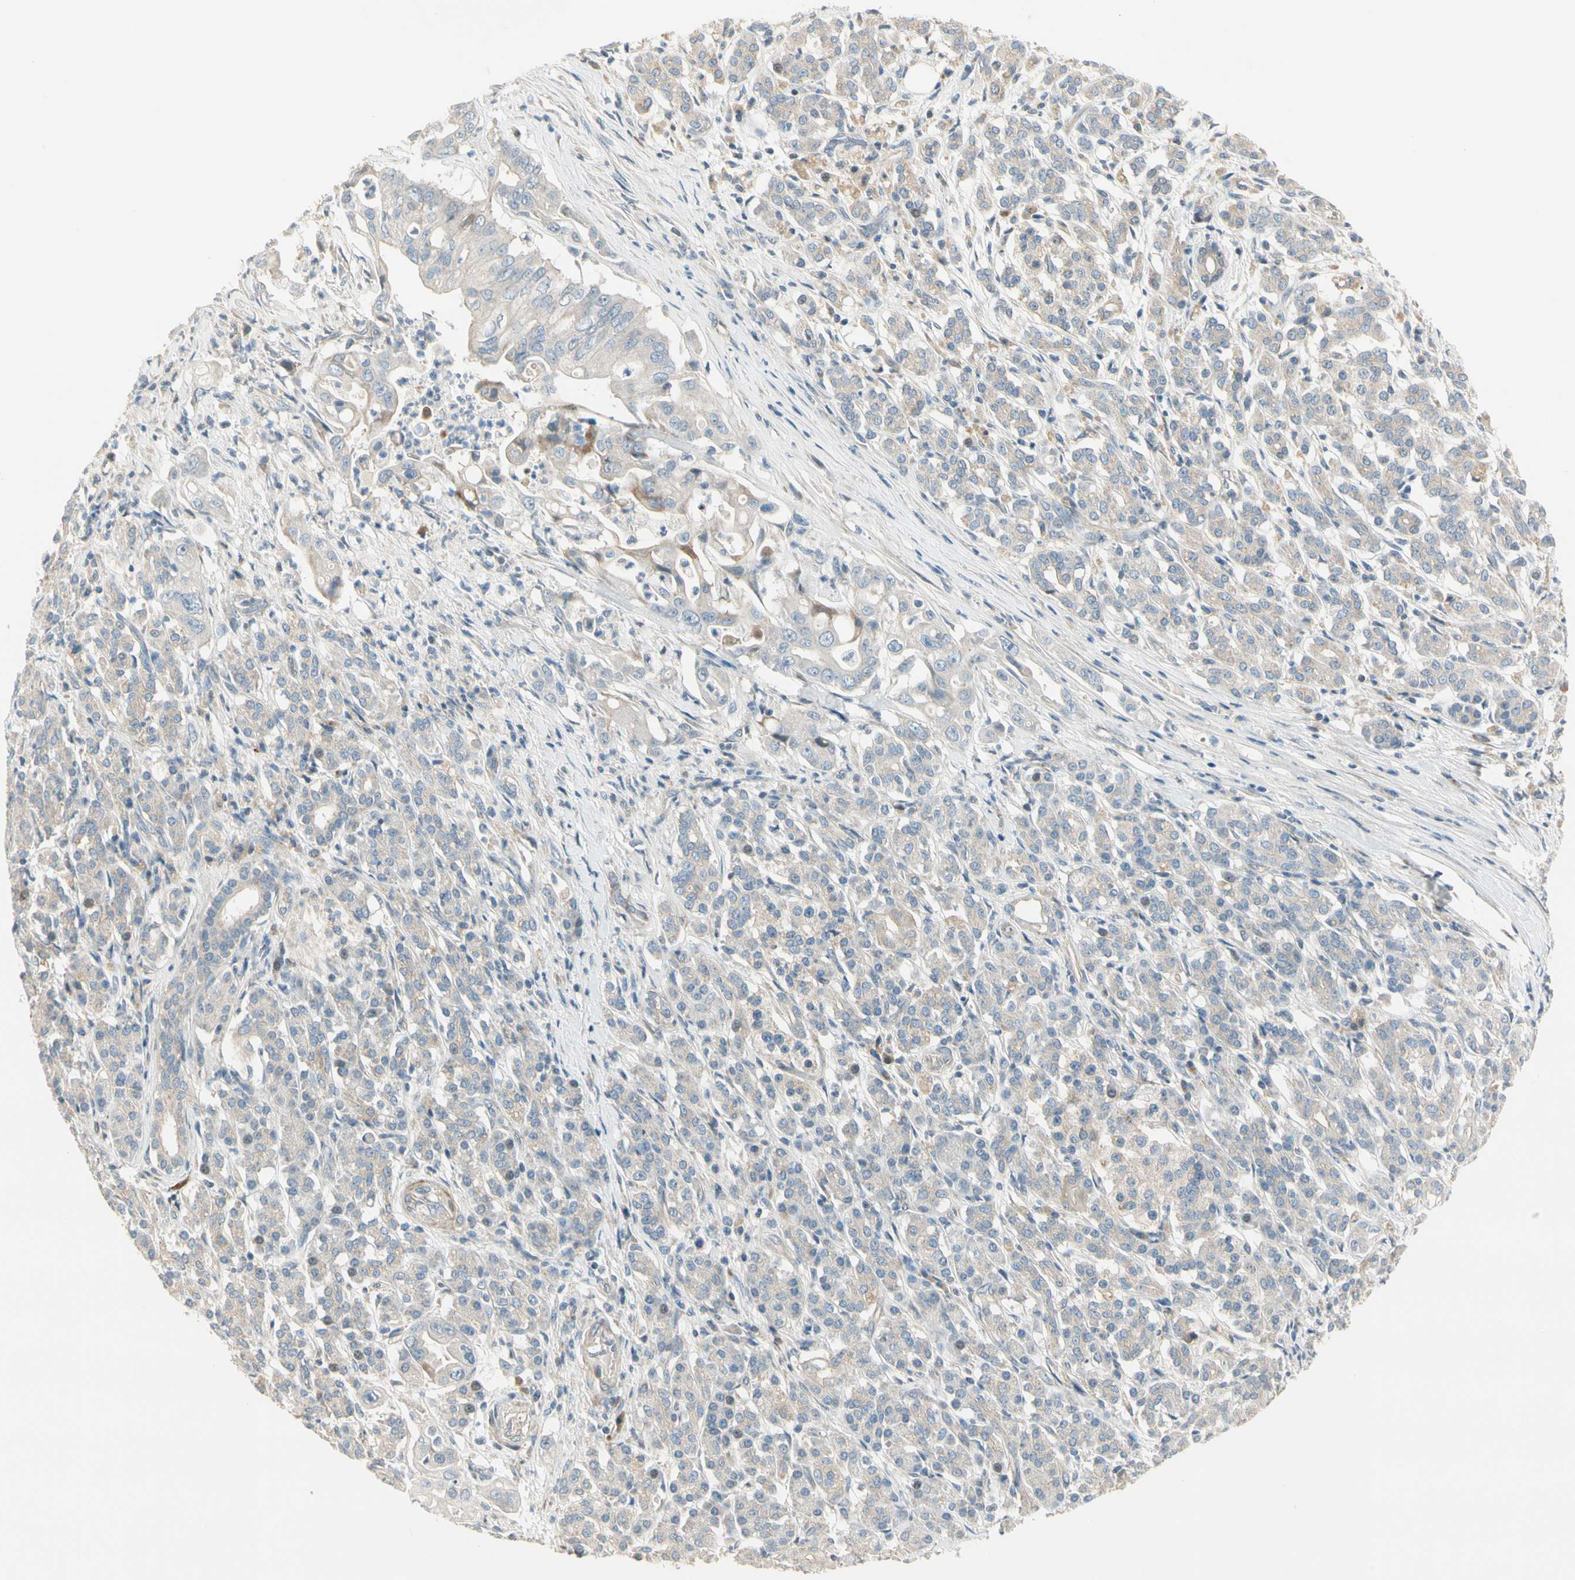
{"staining": {"intensity": "negative", "quantity": "none", "location": "none"}, "tissue": "pancreatic cancer", "cell_type": "Tumor cells", "image_type": "cancer", "snomed": [{"axis": "morphology", "description": "Normal tissue, NOS"}, {"axis": "topography", "description": "Pancreas"}], "caption": "The micrograph shows no significant staining in tumor cells of pancreatic cancer.", "gene": "ADGRA3", "patient": {"sex": "male", "age": 42}}